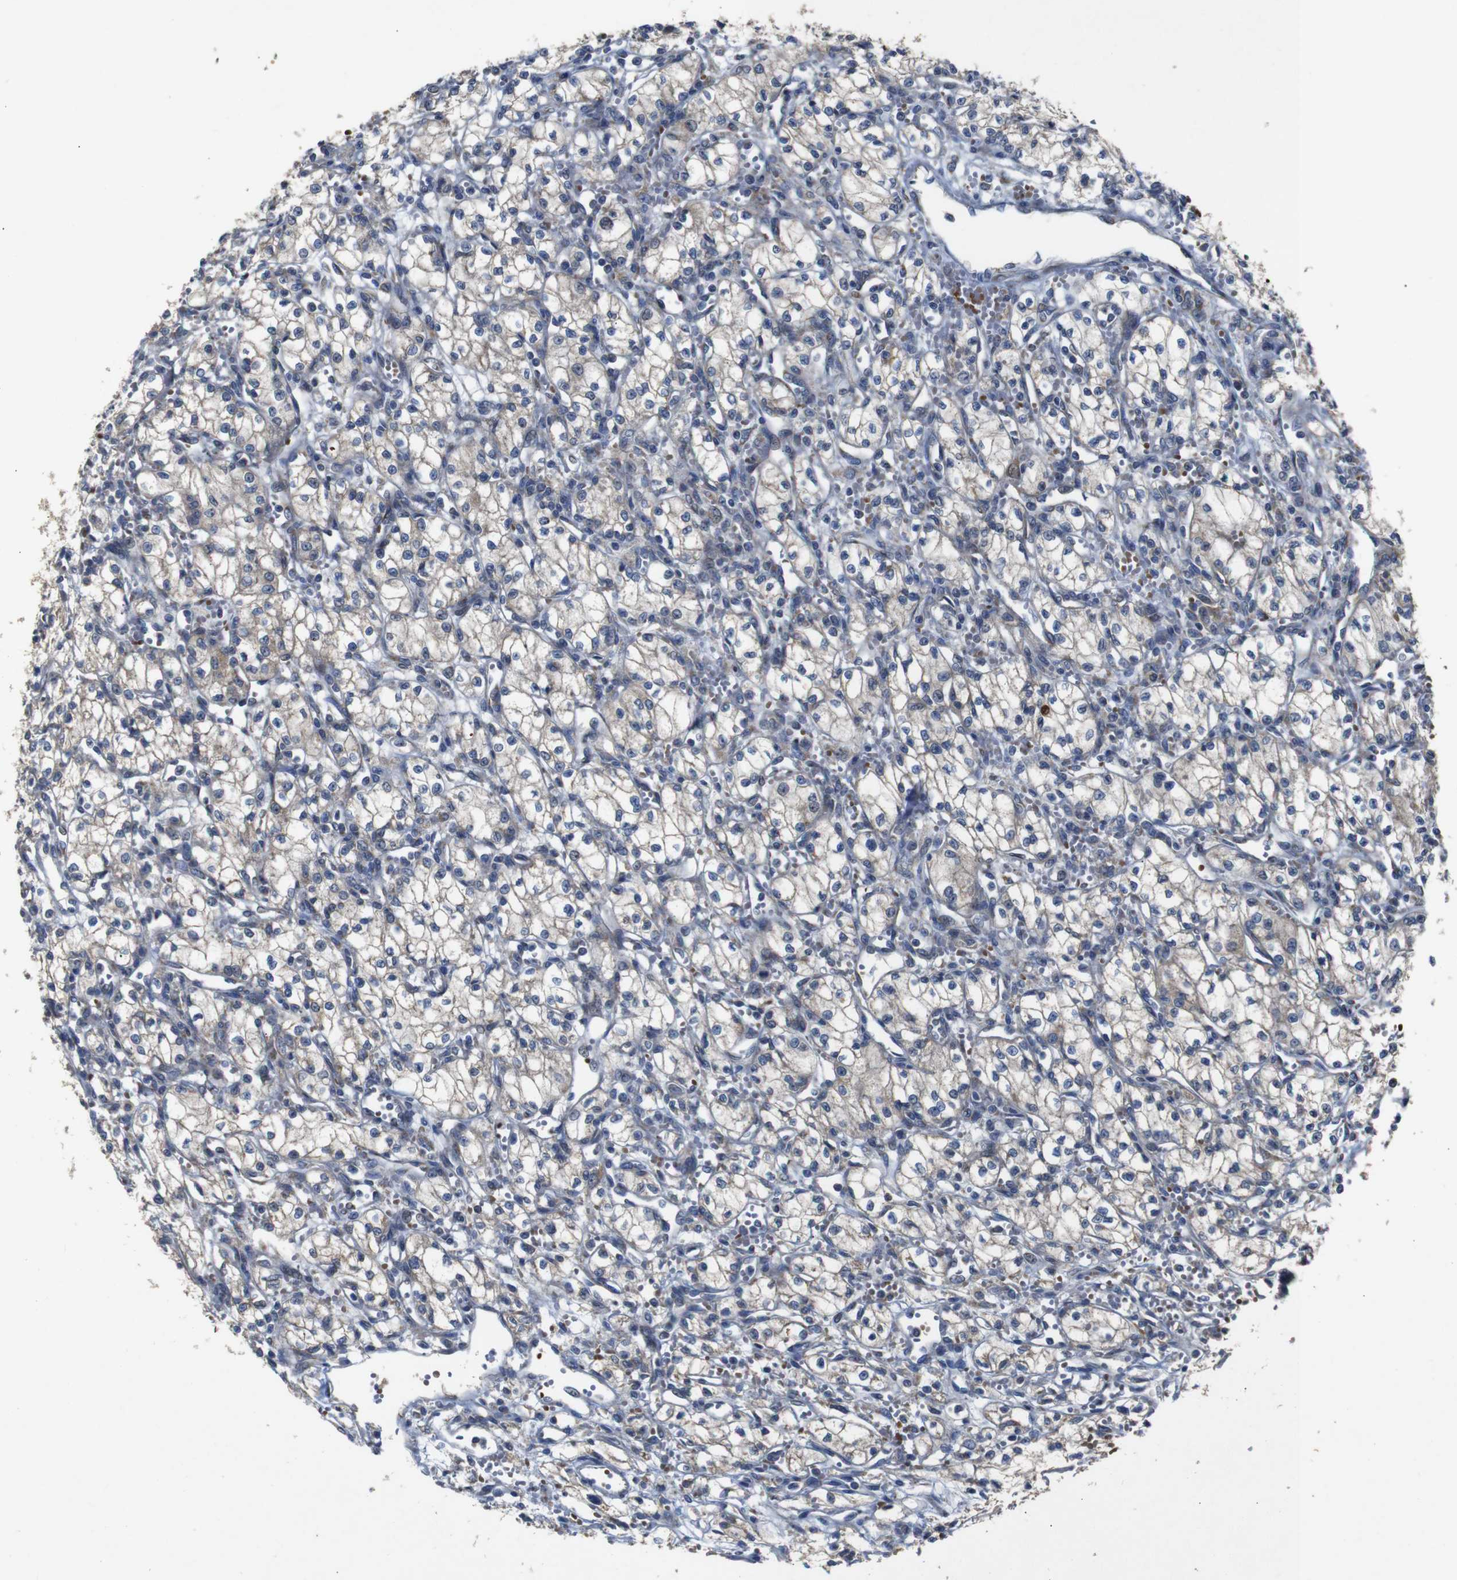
{"staining": {"intensity": "weak", "quantity": "<25%", "location": "cytoplasmic/membranous"}, "tissue": "renal cancer", "cell_type": "Tumor cells", "image_type": "cancer", "snomed": [{"axis": "morphology", "description": "Normal tissue, NOS"}, {"axis": "morphology", "description": "Adenocarcinoma, NOS"}, {"axis": "topography", "description": "Kidney"}], "caption": "Immunohistochemistry micrograph of adenocarcinoma (renal) stained for a protein (brown), which reveals no positivity in tumor cells.", "gene": "CHST10", "patient": {"sex": "male", "age": 59}}